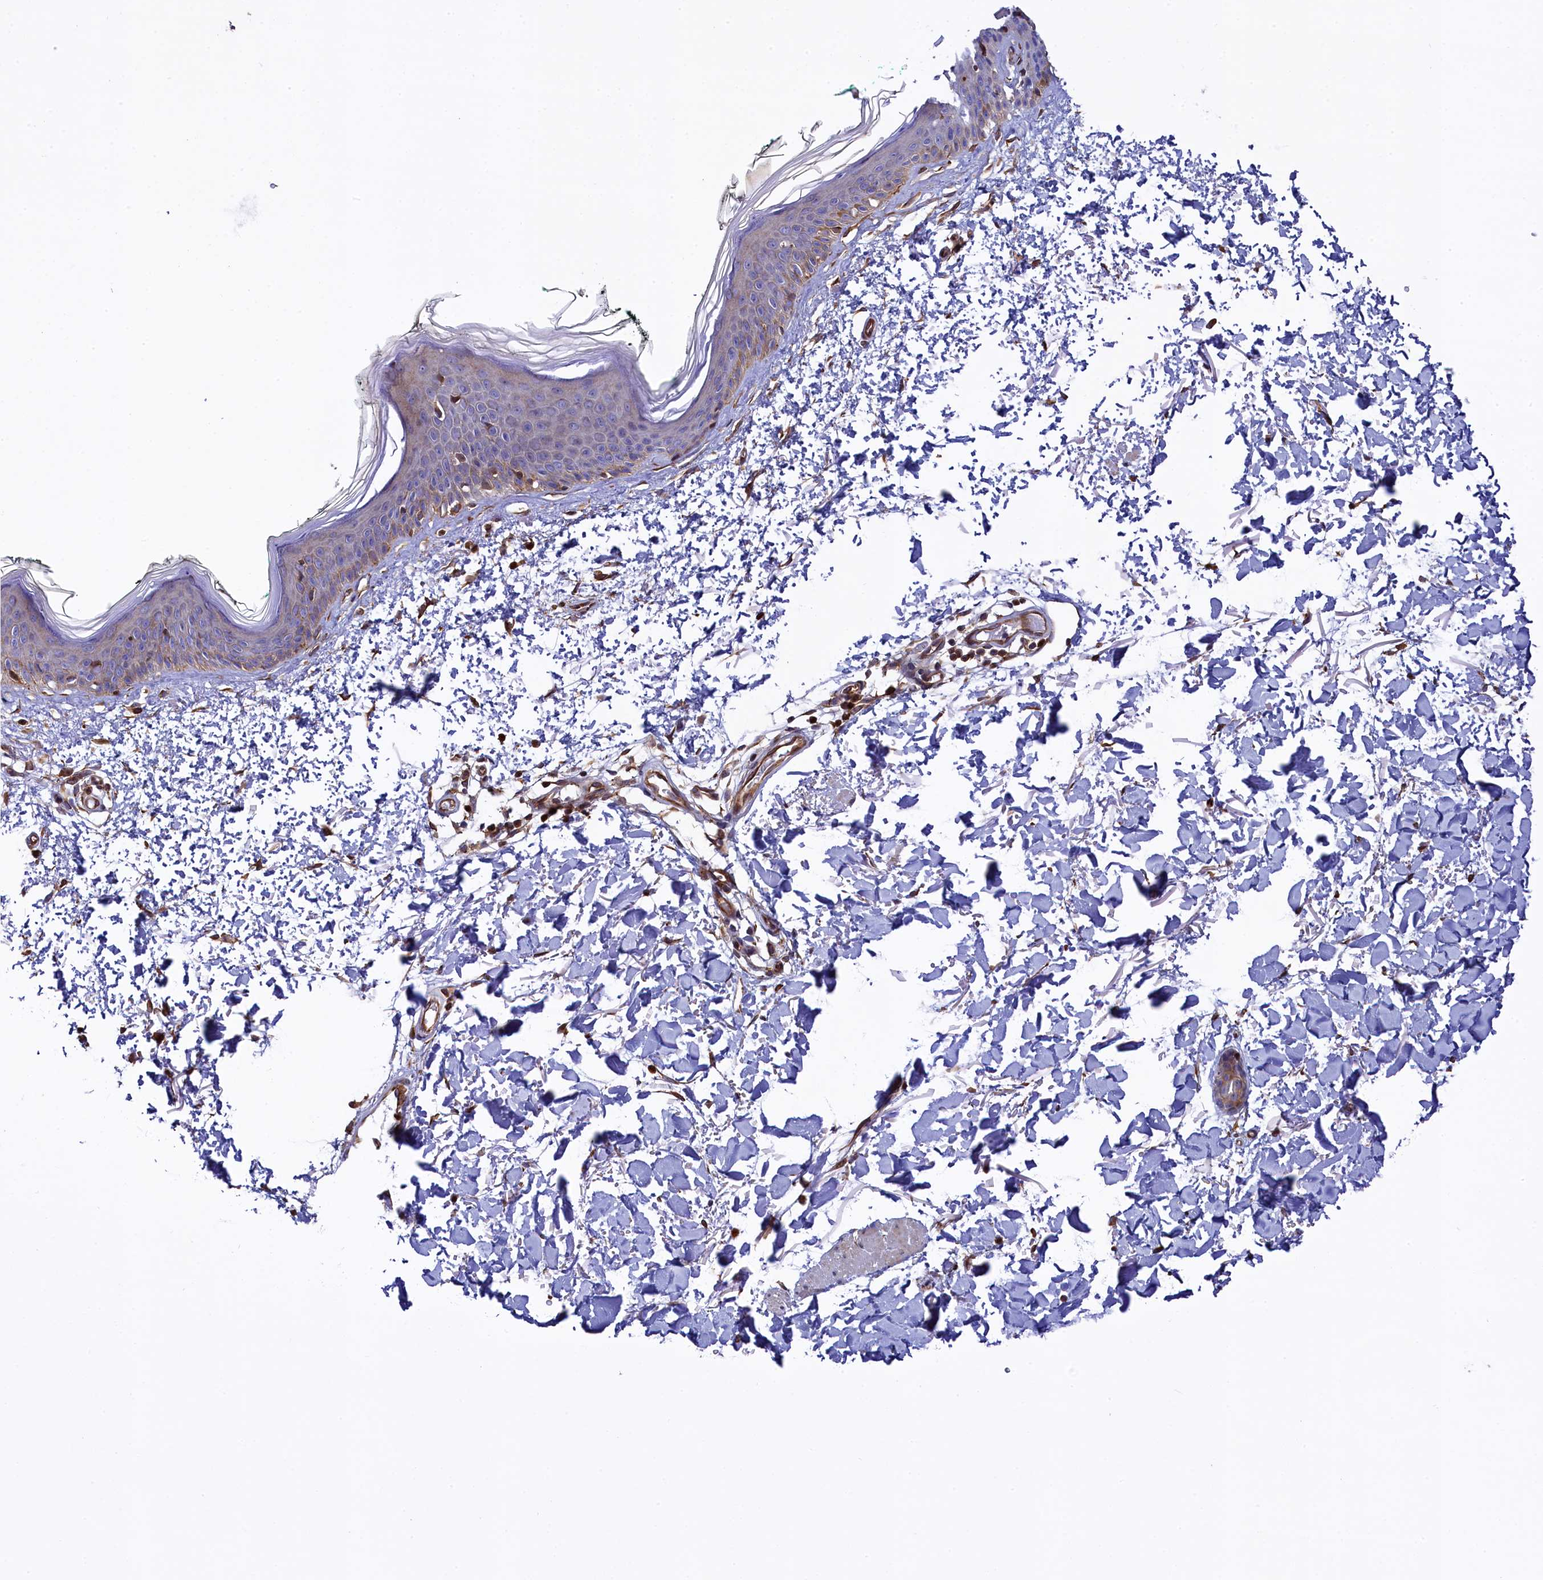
{"staining": {"intensity": "moderate", "quantity": ">75%", "location": "cytoplasmic/membranous,nuclear"}, "tissue": "skin", "cell_type": "Fibroblasts", "image_type": "normal", "snomed": [{"axis": "morphology", "description": "Normal tissue, NOS"}, {"axis": "topography", "description": "Skin"}], "caption": "Immunohistochemical staining of benign human skin demonstrates >75% levels of moderate cytoplasmic/membranous,nuclear protein expression in approximately >75% of fibroblasts.", "gene": "TGDS", "patient": {"sex": "male", "age": 62}}